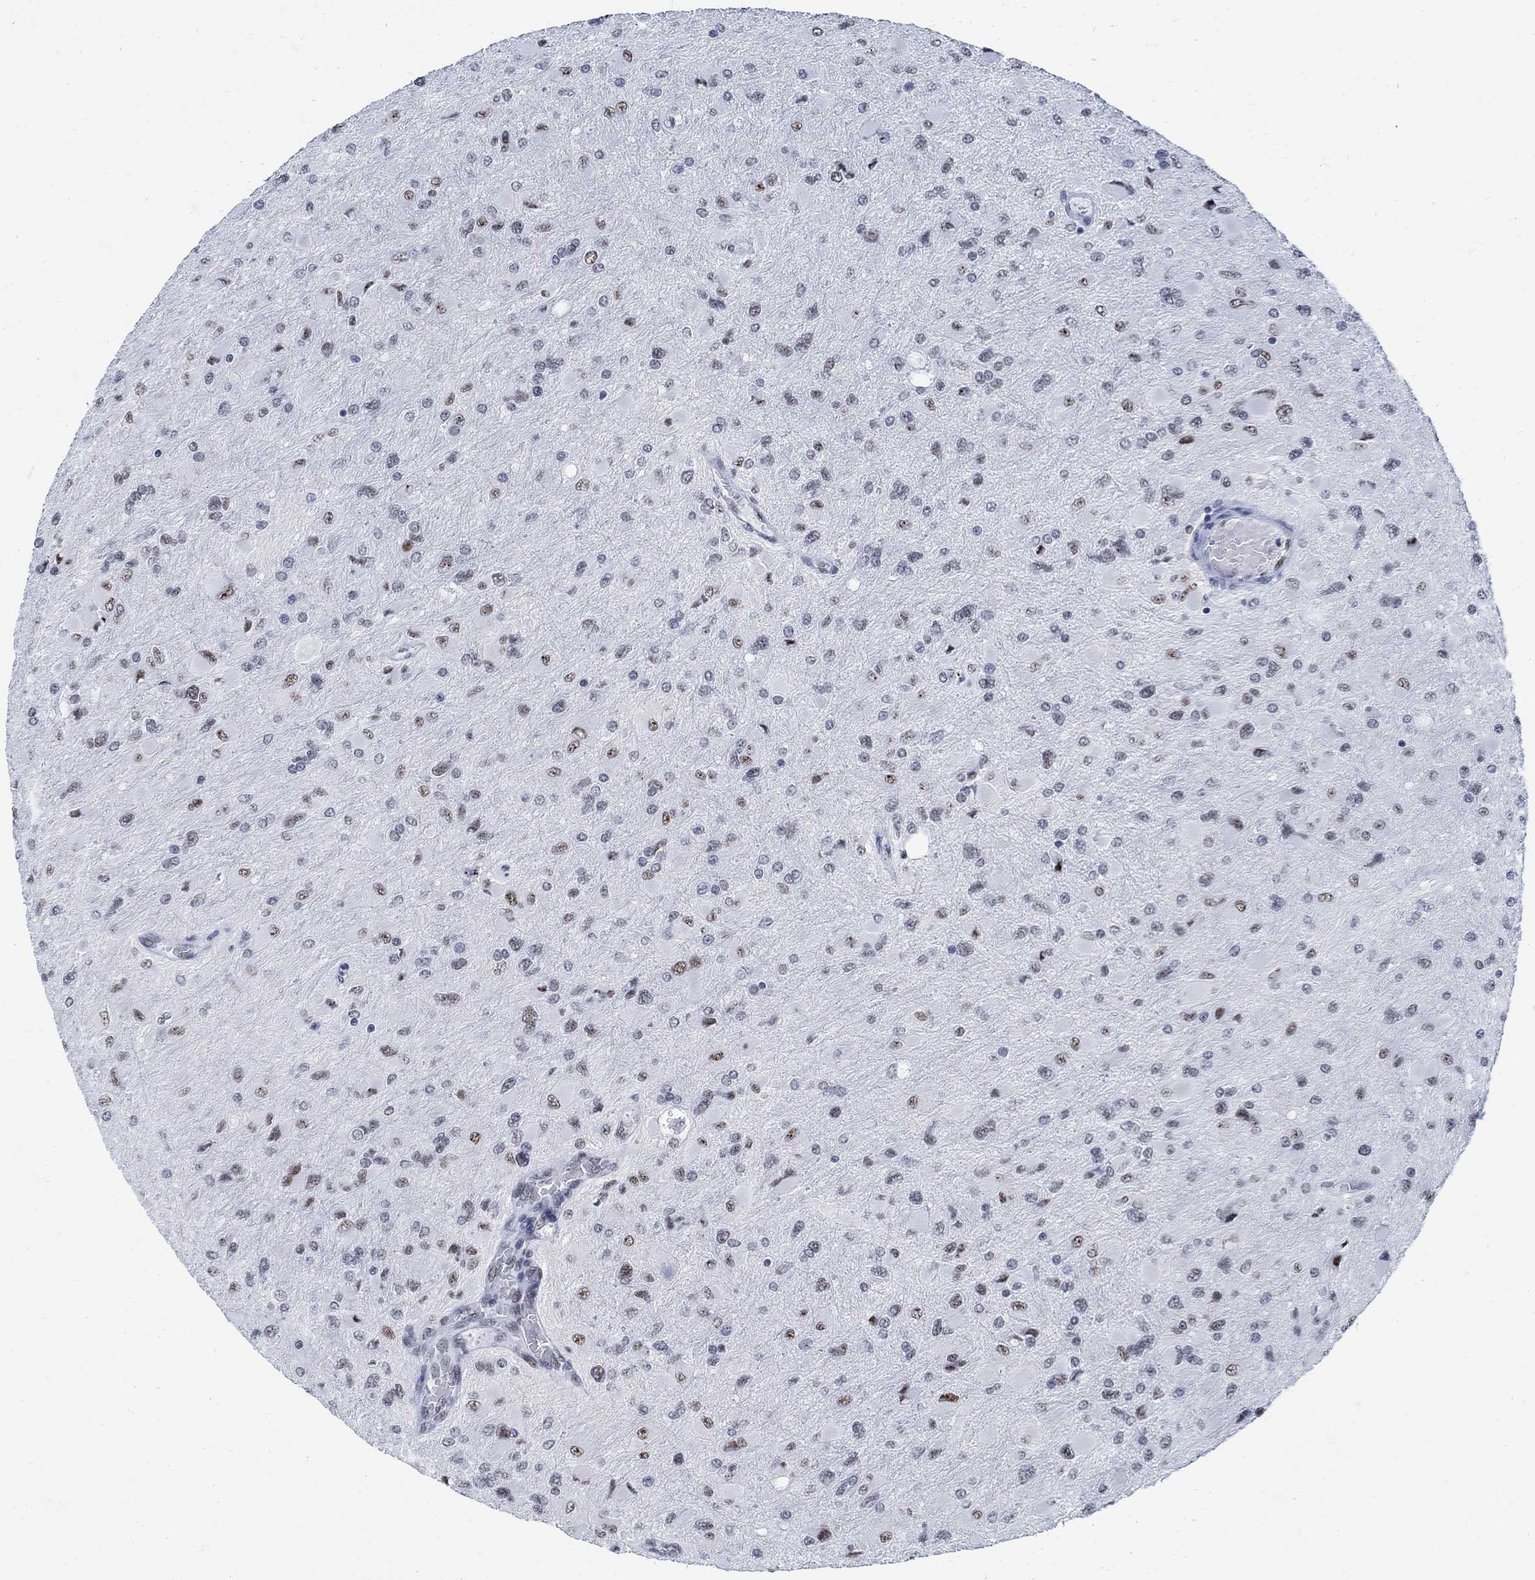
{"staining": {"intensity": "moderate", "quantity": "<25%", "location": "nuclear"}, "tissue": "glioma", "cell_type": "Tumor cells", "image_type": "cancer", "snomed": [{"axis": "morphology", "description": "Glioma, malignant, High grade"}, {"axis": "topography", "description": "Cerebral cortex"}], "caption": "DAB (3,3'-diaminobenzidine) immunohistochemical staining of human glioma exhibits moderate nuclear protein staining in approximately <25% of tumor cells. (DAB IHC with brightfield microscopy, high magnification).", "gene": "DLK1", "patient": {"sex": "female", "age": 36}}